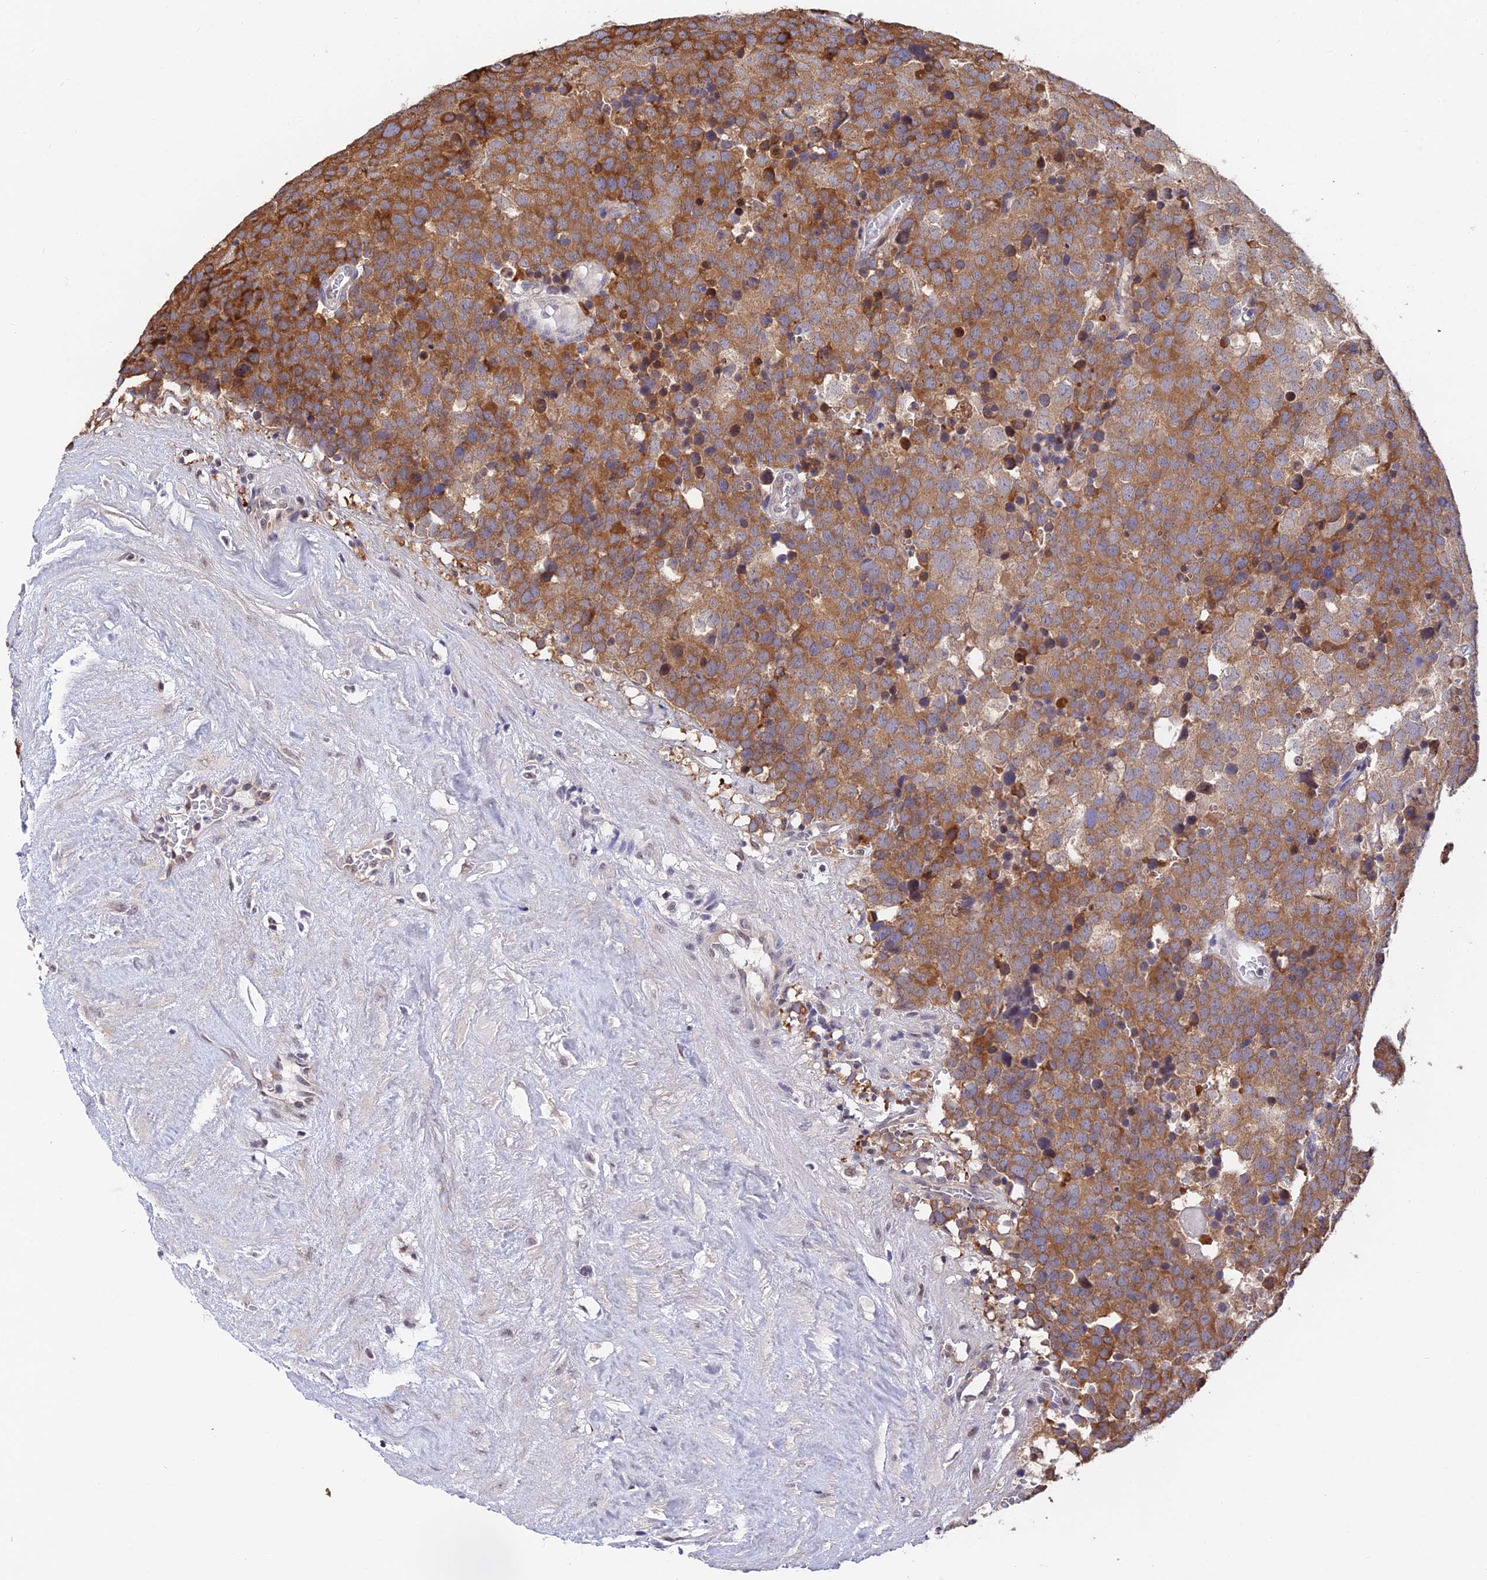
{"staining": {"intensity": "moderate", "quantity": ">75%", "location": "cytoplasmic/membranous"}, "tissue": "testis cancer", "cell_type": "Tumor cells", "image_type": "cancer", "snomed": [{"axis": "morphology", "description": "Seminoma, NOS"}, {"axis": "topography", "description": "Testis"}], "caption": "Protein expression analysis of human testis seminoma reveals moderate cytoplasmic/membranous positivity in approximately >75% of tumor cells. Ihc stains the protein of interest in brown and the nuclei are stained blue.", "gene": "INPP4A", "patient": {"sex": "male", "age": 71}}